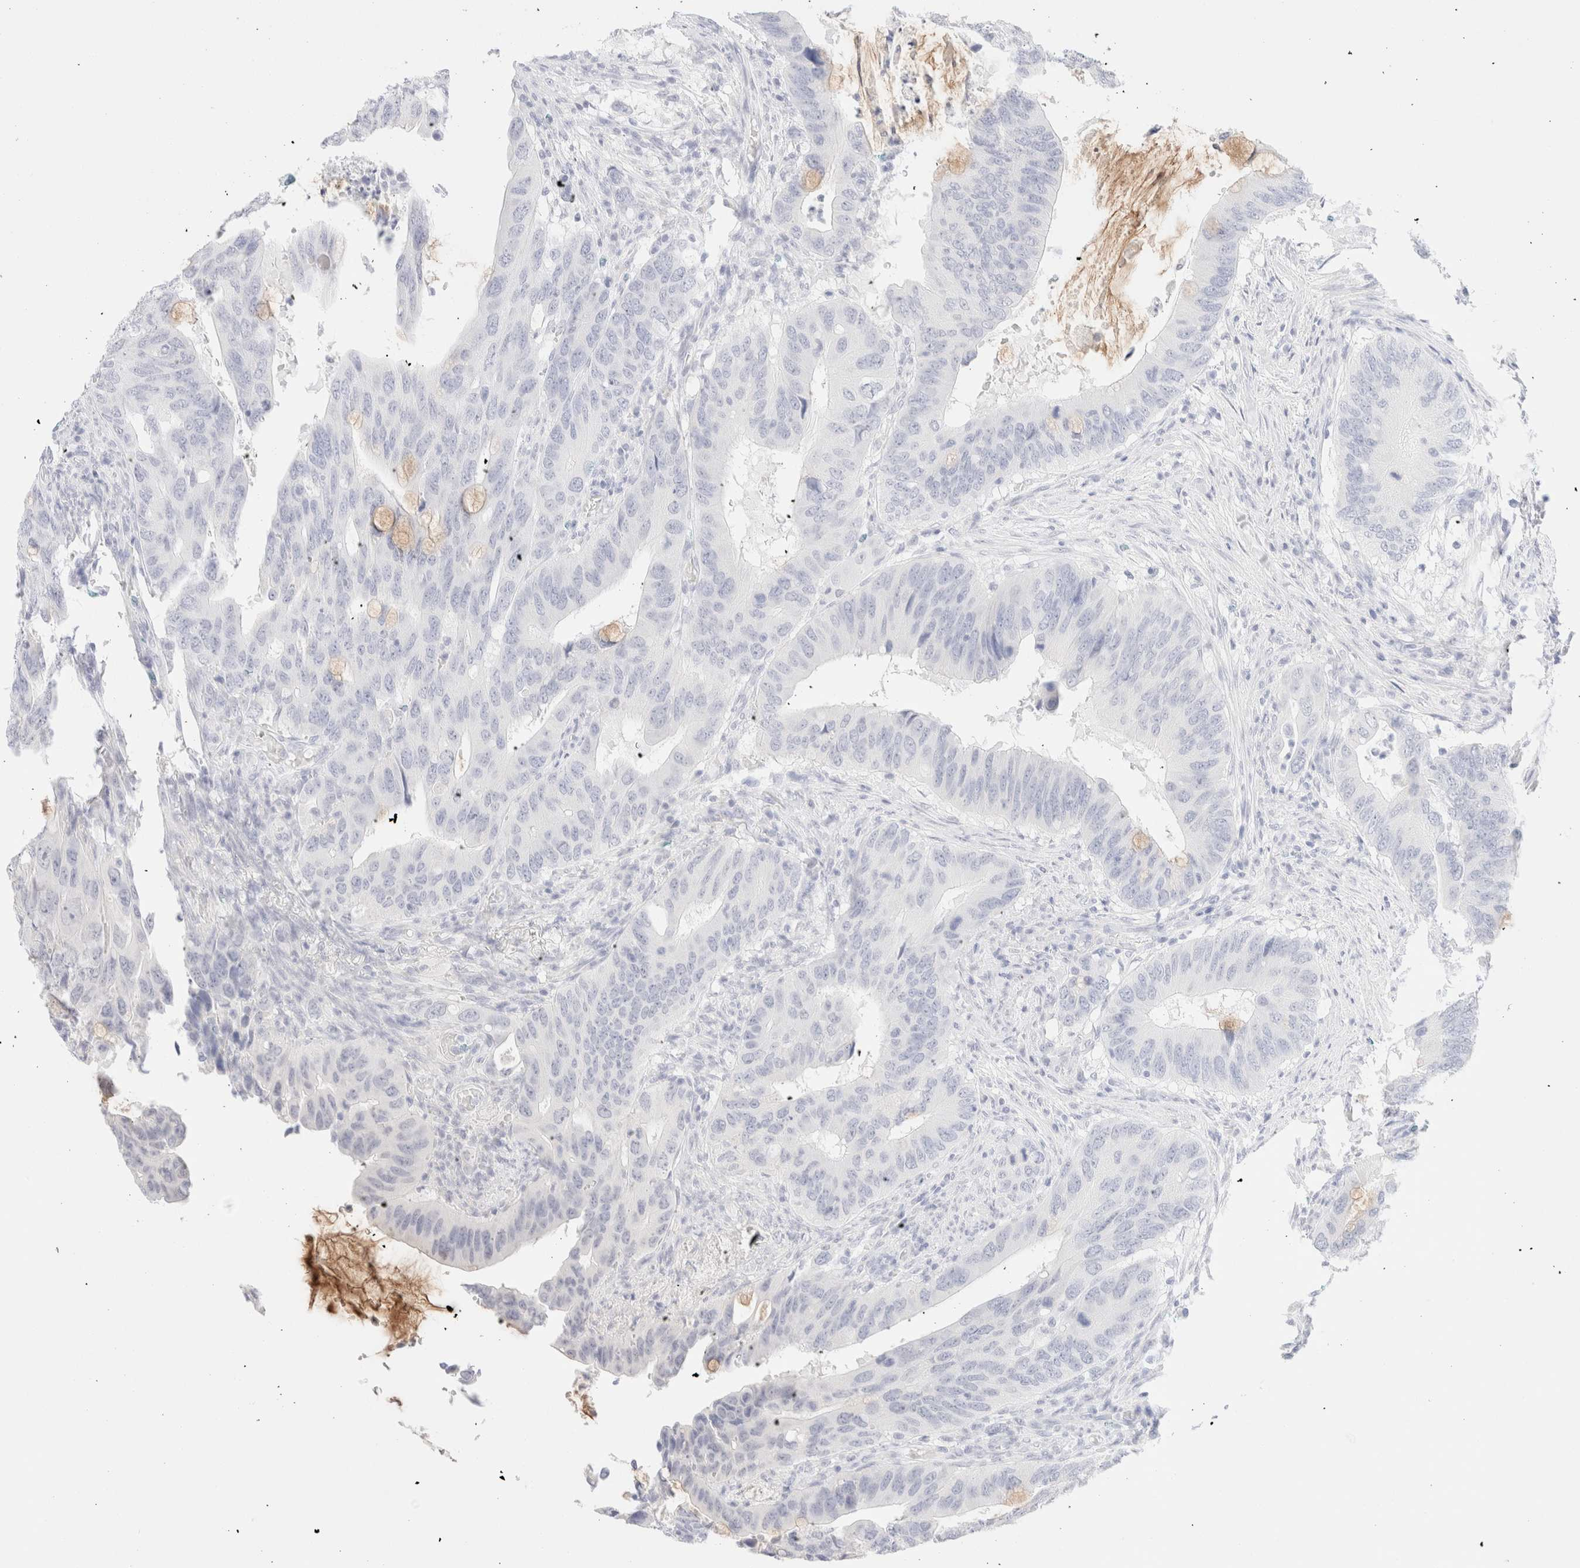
{"staining": {"intensity": "negative", "quantity": "none", "location": "none"}, "tissue": "colorectal cancer", "cell_type": "Tumor cells", "image_type": "cancer", "snomed": [{"axis": "morphology", "description": "Adenocarcinoma, NOS"}, {"axis": "topography", "description": "Colon"}], "caption": "This is an immunohistochemistry (IHC) photomicrograph of human colorectal cancer (adenocarcinoma). There is no expression in tumor cells.", "gene": "KRT15", "patient": {"sex": "male", "age": 71}}